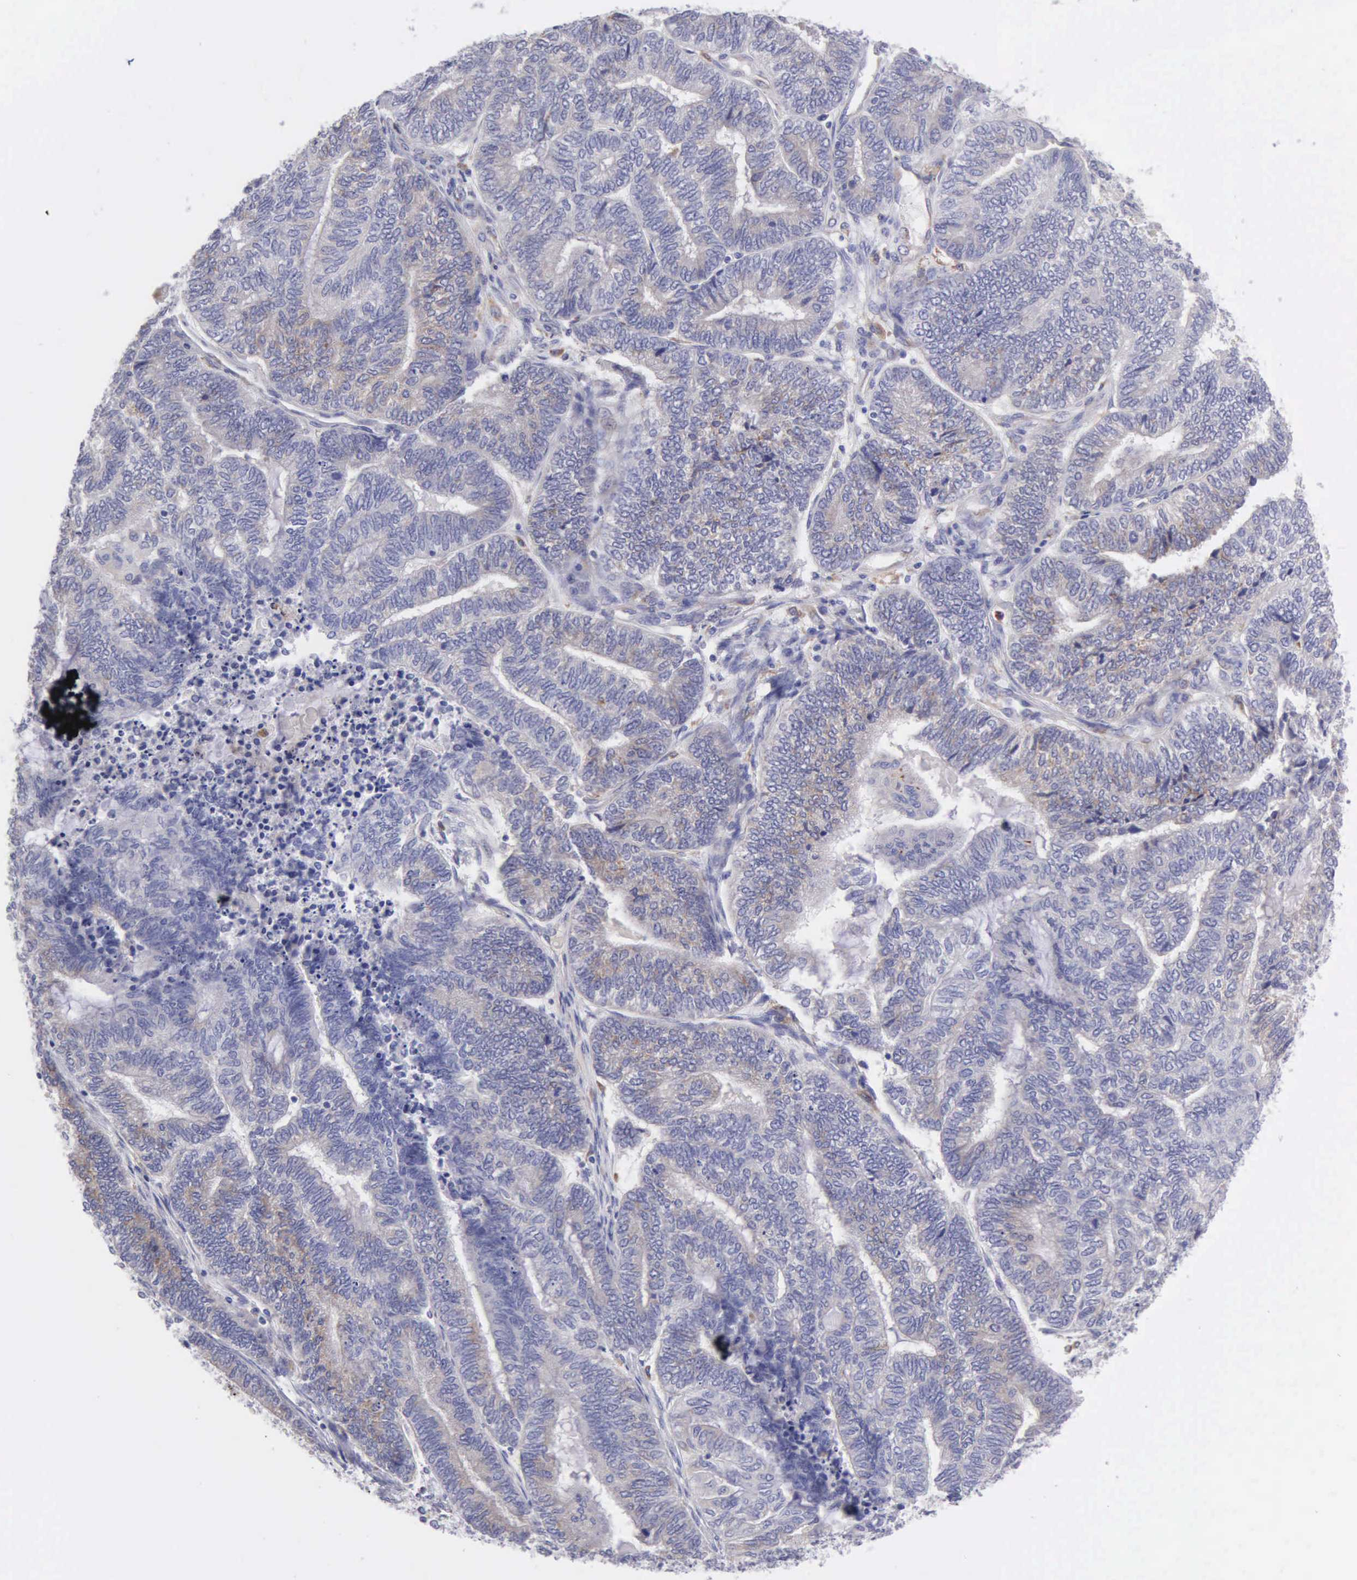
{"staining": {"intensity": "weak", "quantity": "<25%", "location": "cytoplasmic/membranous"}, "tissue": "endometrial cancer", "cell_type": "Tumor cells", "image_type": "cancer", "snomed": [{"axis": "morphology", "description": "Adenocarcinoma, NOS"}, {"axis": "topography", "description": "Uterus"}, {"axis": "topography", "description": "Endometrium"}], "caption": "Protein analysis of endometrial cancer (adenocarcinoma) exhibits no significant positivity in tumor cells.", "gene": "TYRP1", "patient": {"sex": "female", "age": 70}}